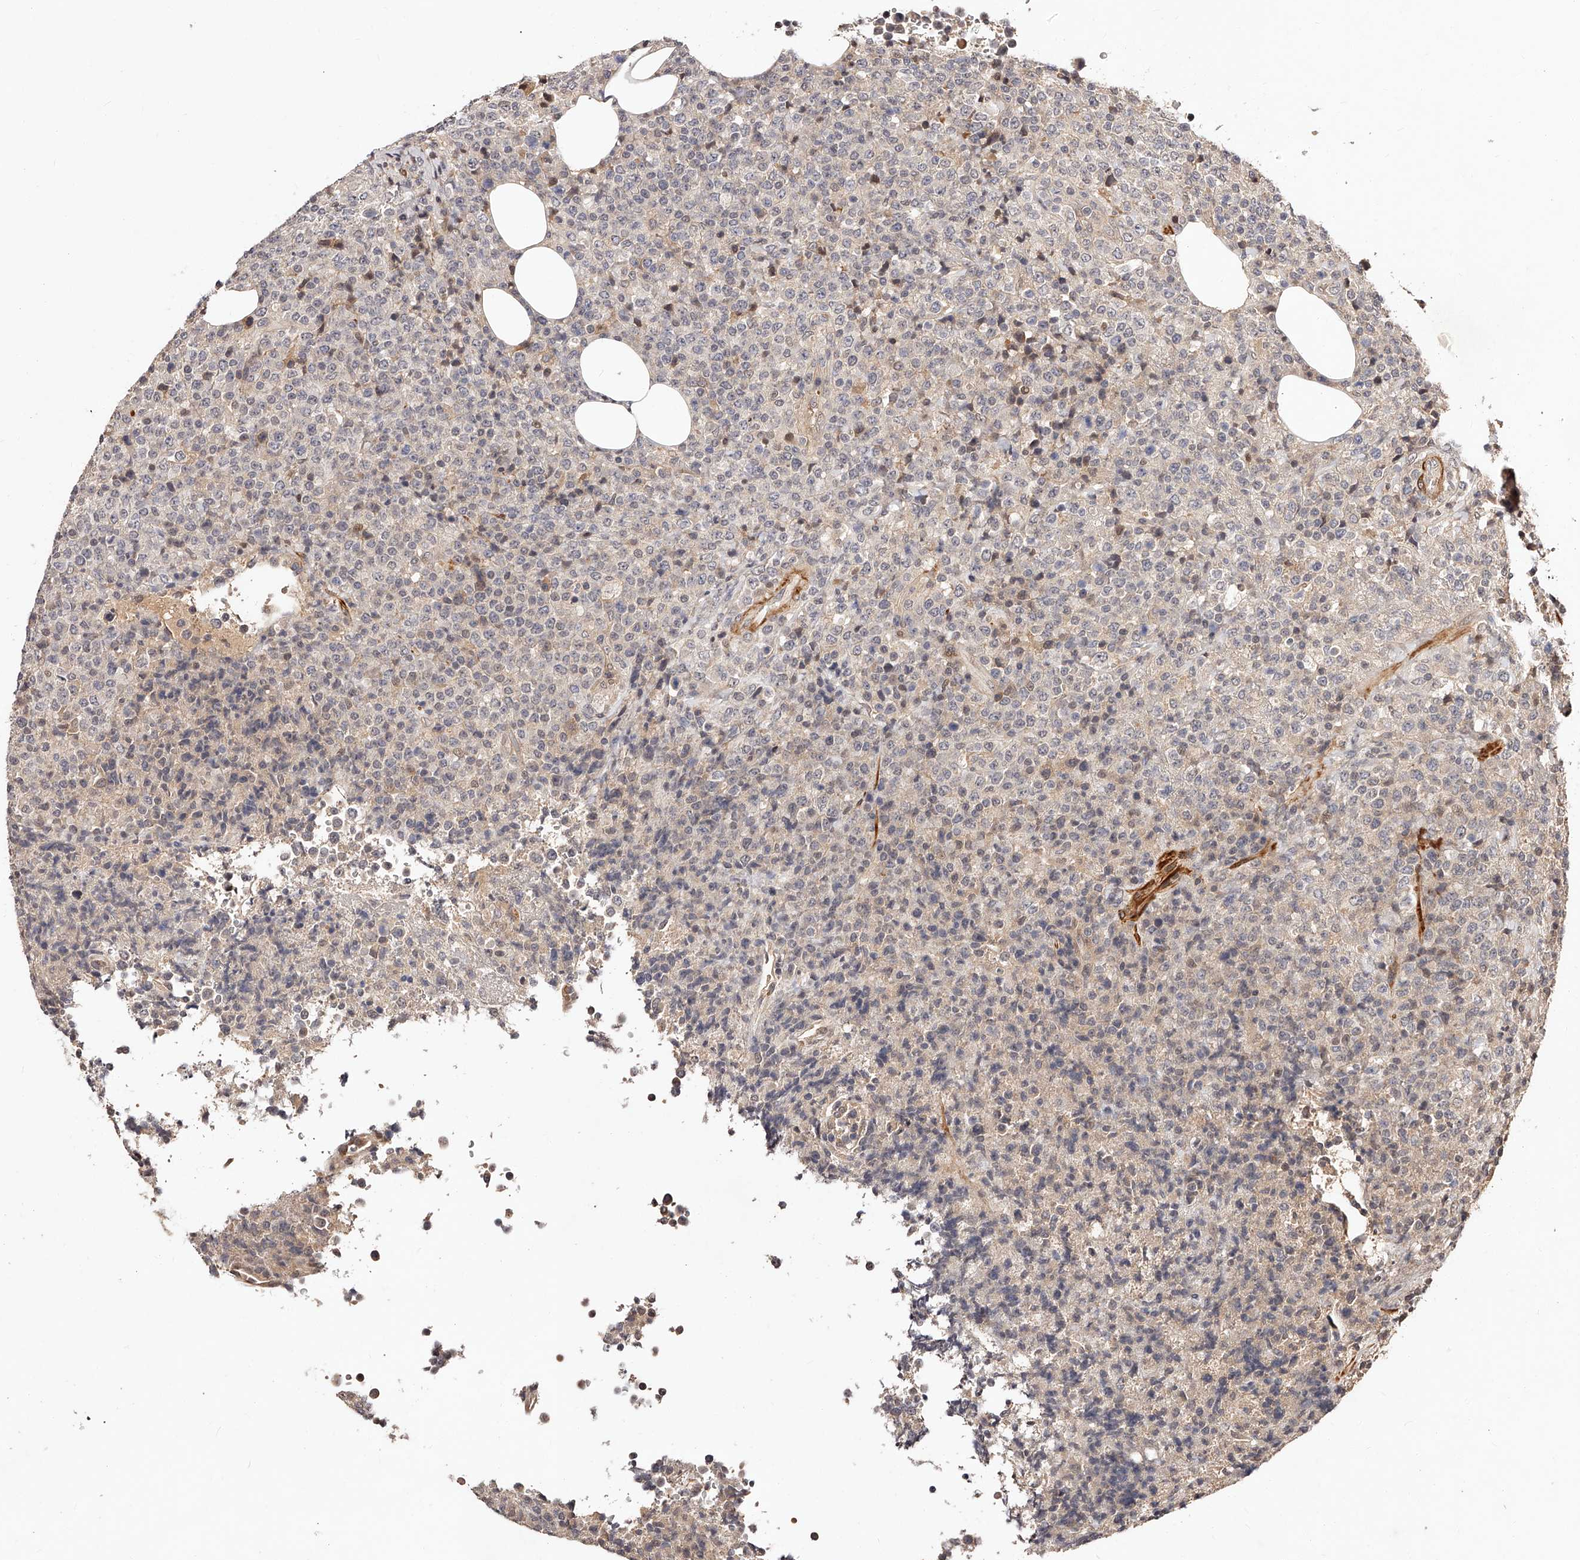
{"staining": {"intensity": "negative", "quantity": "none", "location": "none"}, "tissue": "lymphoma", "cell_type": "Tumor cells", "image_type": "cancer", "snomed": [{"axis": "morphology", "description": "Malignant lymphoma, non-Hodgkin's type, High grade"}, {"axis": "topography", "description": "Lymph node"}], "caption": "IHC of high-grade malignant lymphoma, non-Hodgkin's type displays no positivity in tumor cells.", "gene": "CUL7", "patient": {"sex": "male", "age": 13}}